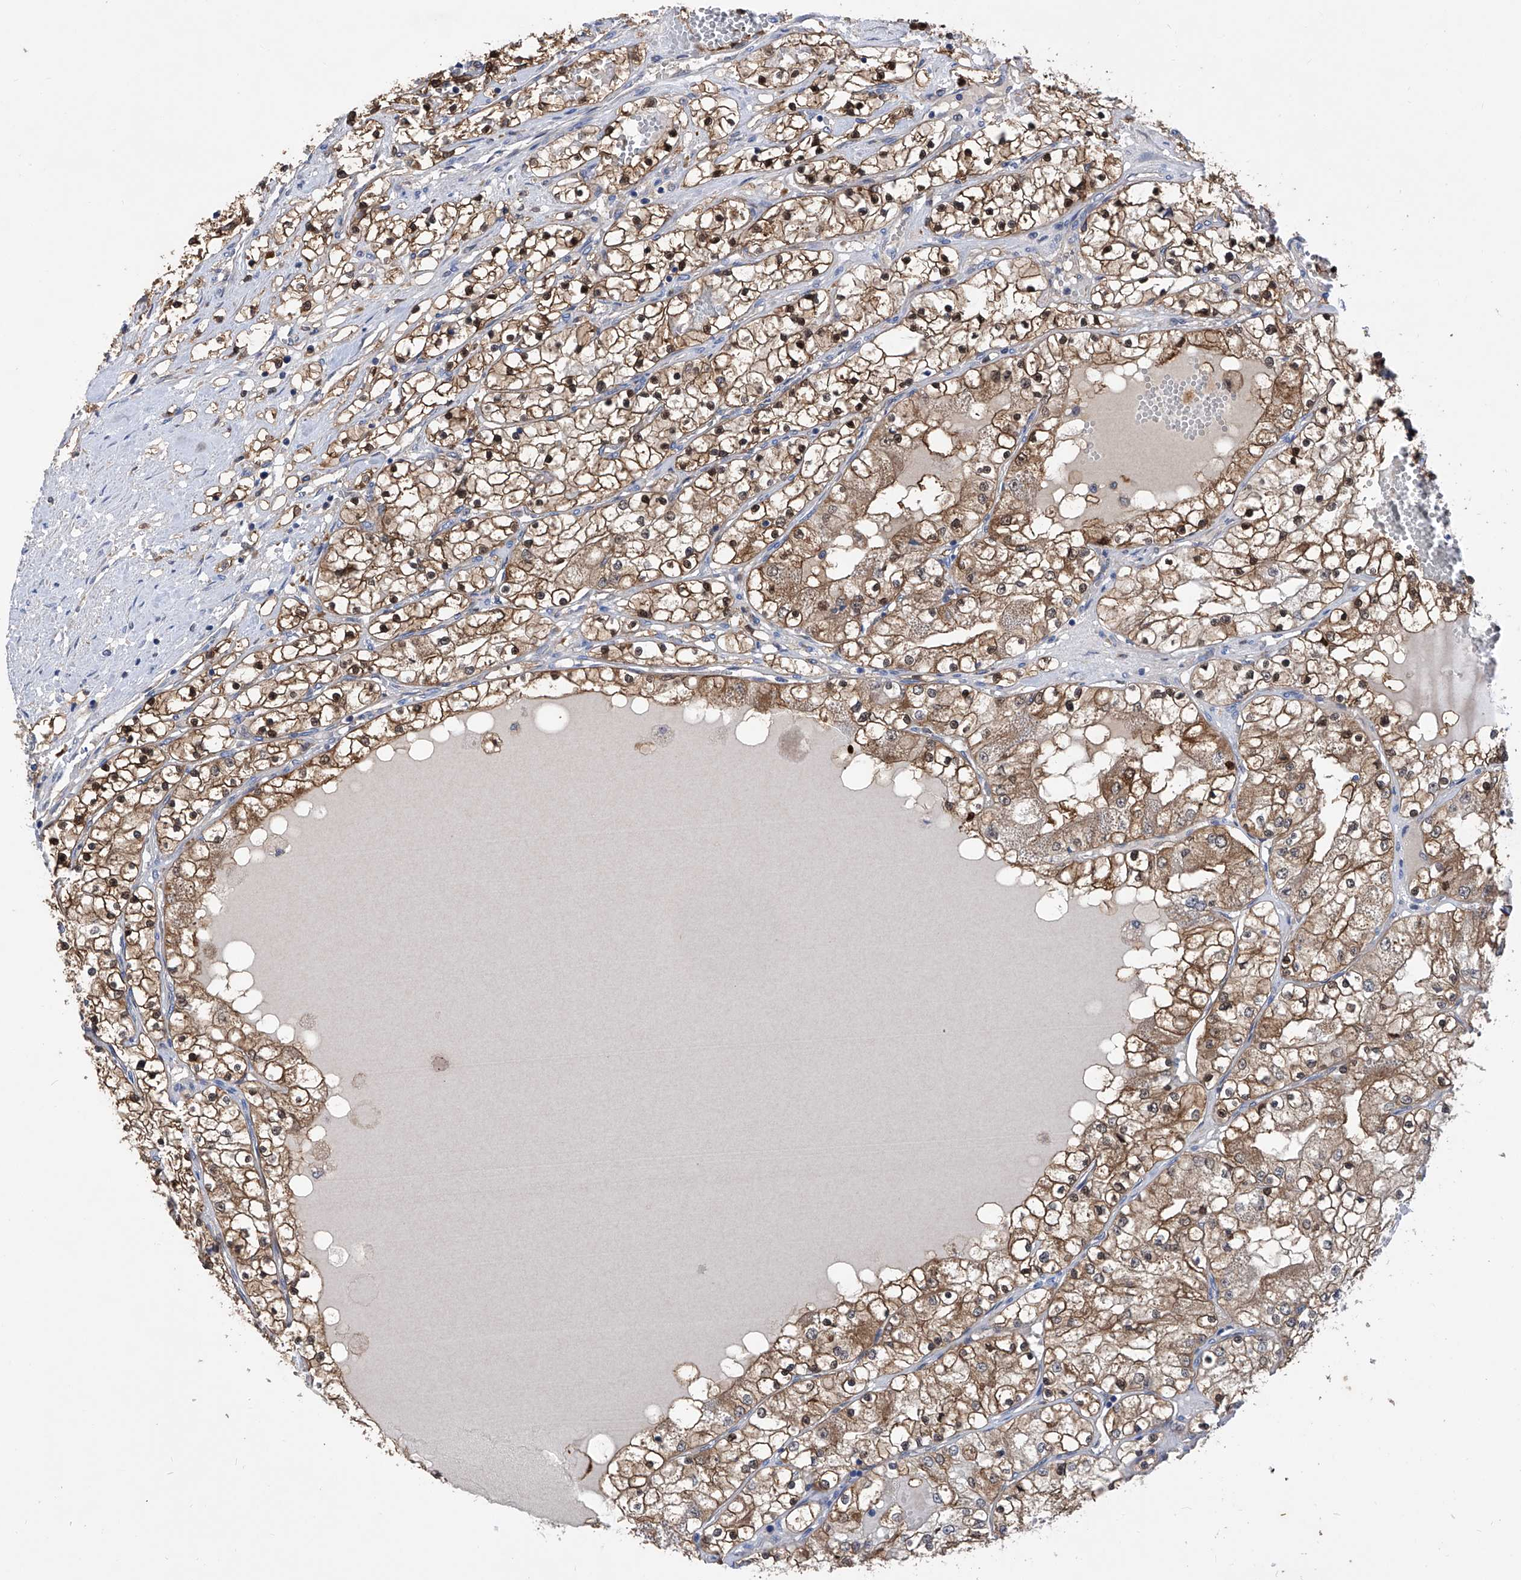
{"staining": {"intensity": "moderate", "quantity": ">75%", "location": "cytoplasmic/membranous,nuclear"}, "tissue": "renal cancer", "cell_type": "Tumor cells", "image_type": "cancer", "snomed": [{"axis": "morphology", "description": "Normal tissue, NOS"}, {"axis": "morphology", "description": "Adenocarcinoma, NOS"}, {"axis": "topography", "description": "Kidney"}], "caption": "This histopathology image demonstrates immunohistochemistry staining of renal cancer (adenocarcinoma), with medium moderate cytoplasmic/membranous and nuclear staining in about >75% of tumor cells.", "gene": "SPATA20", "patient": {"sex": "male", "age": 68}}